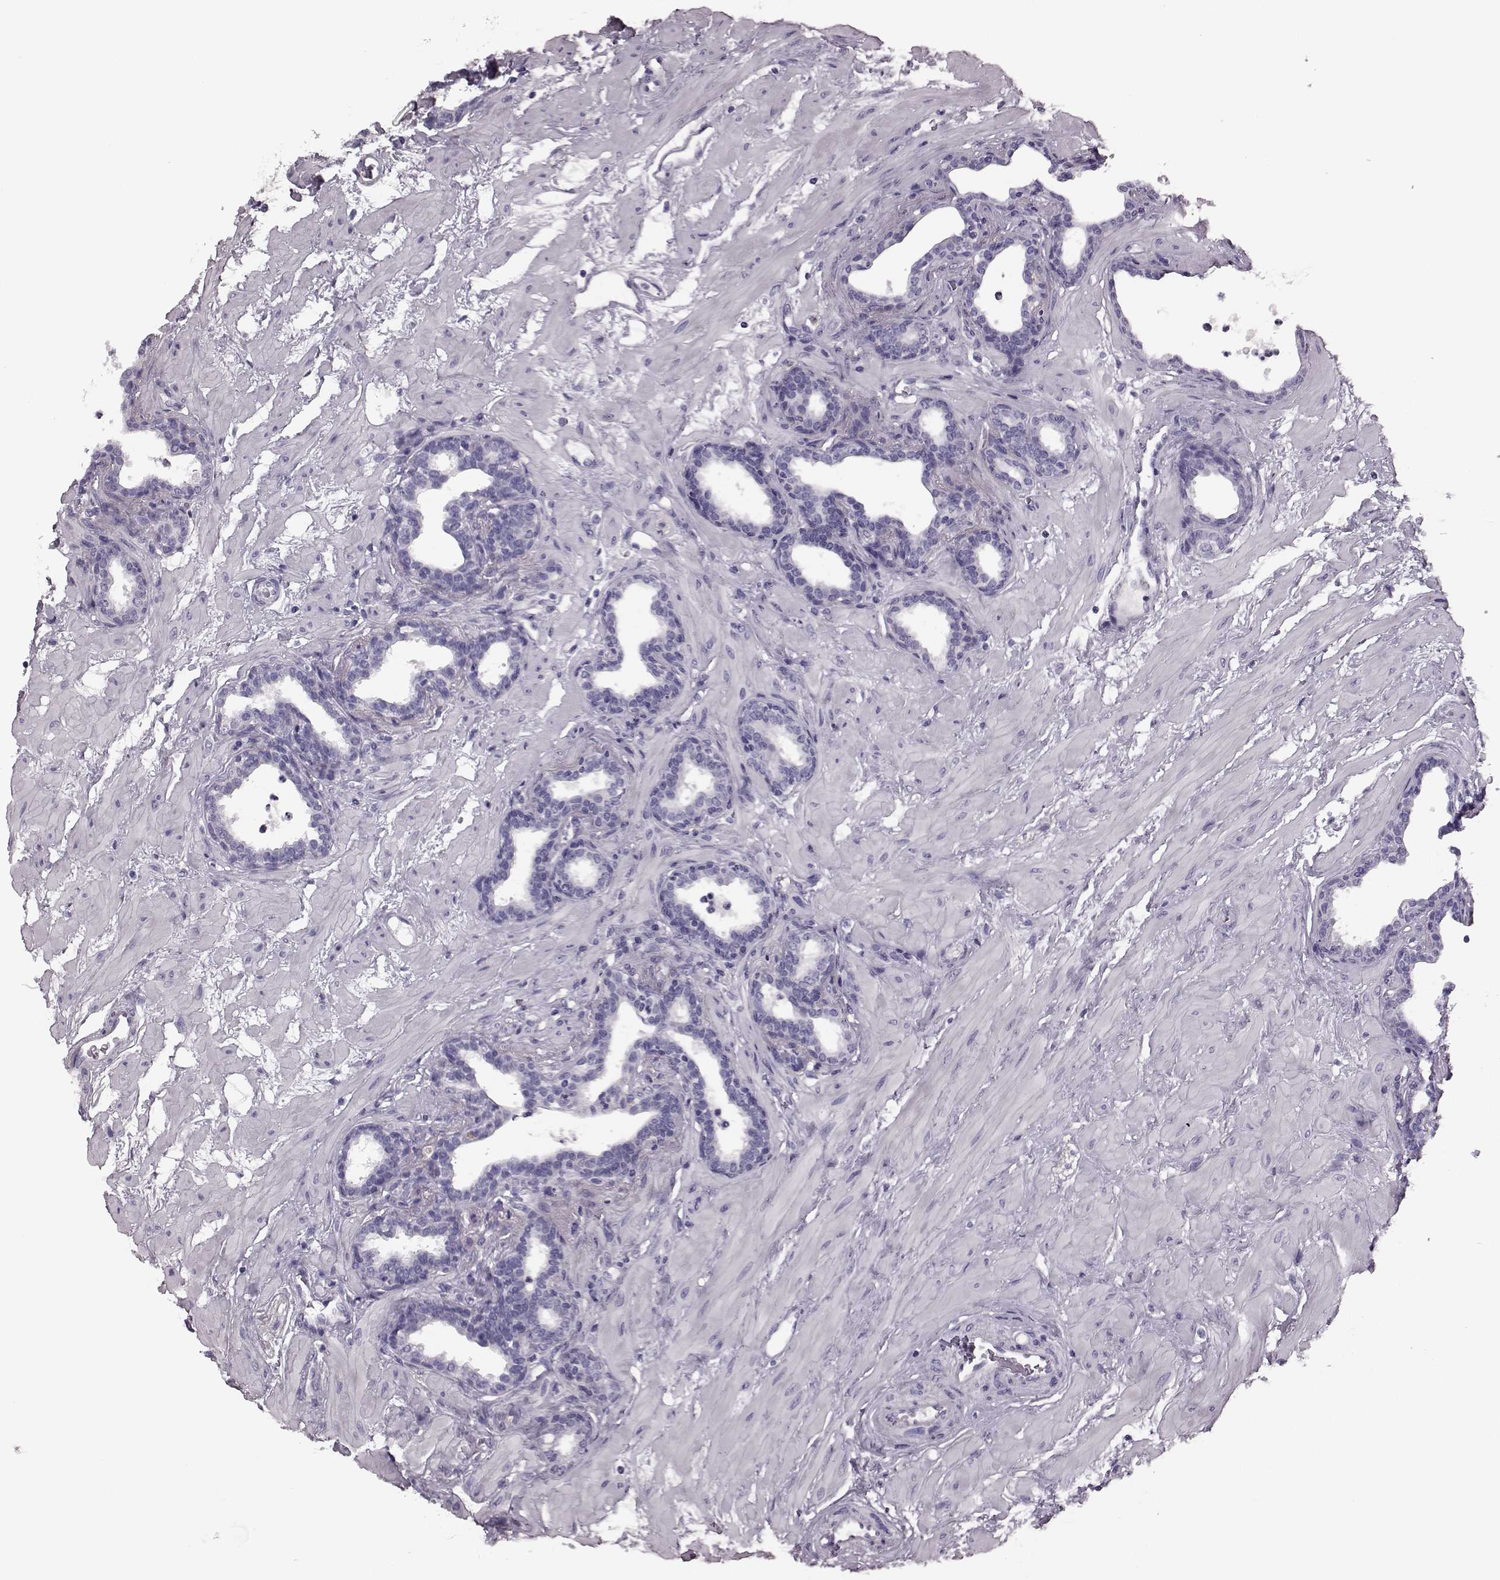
{"staining": {"intensity": "negative", "quantity": "none", "location": "none"}, "tissue": "prostate", "cell_type": "Glandular cells", "image_type": "normal", "snomed": [{"axis": "morphology", "description": "Normal tissue, NOS"}, {"axis": "topography", "description": "Prostate"}], "caption": "Image shows no protein staining in glandular cells of normal prostate. (Stains: DAB IHC with hematoxylin counter stain, Microscopy: brightfield microscopy at high magnification).", "gene": "SNTG1", "patient": {"sex": "male", "age": 37}}